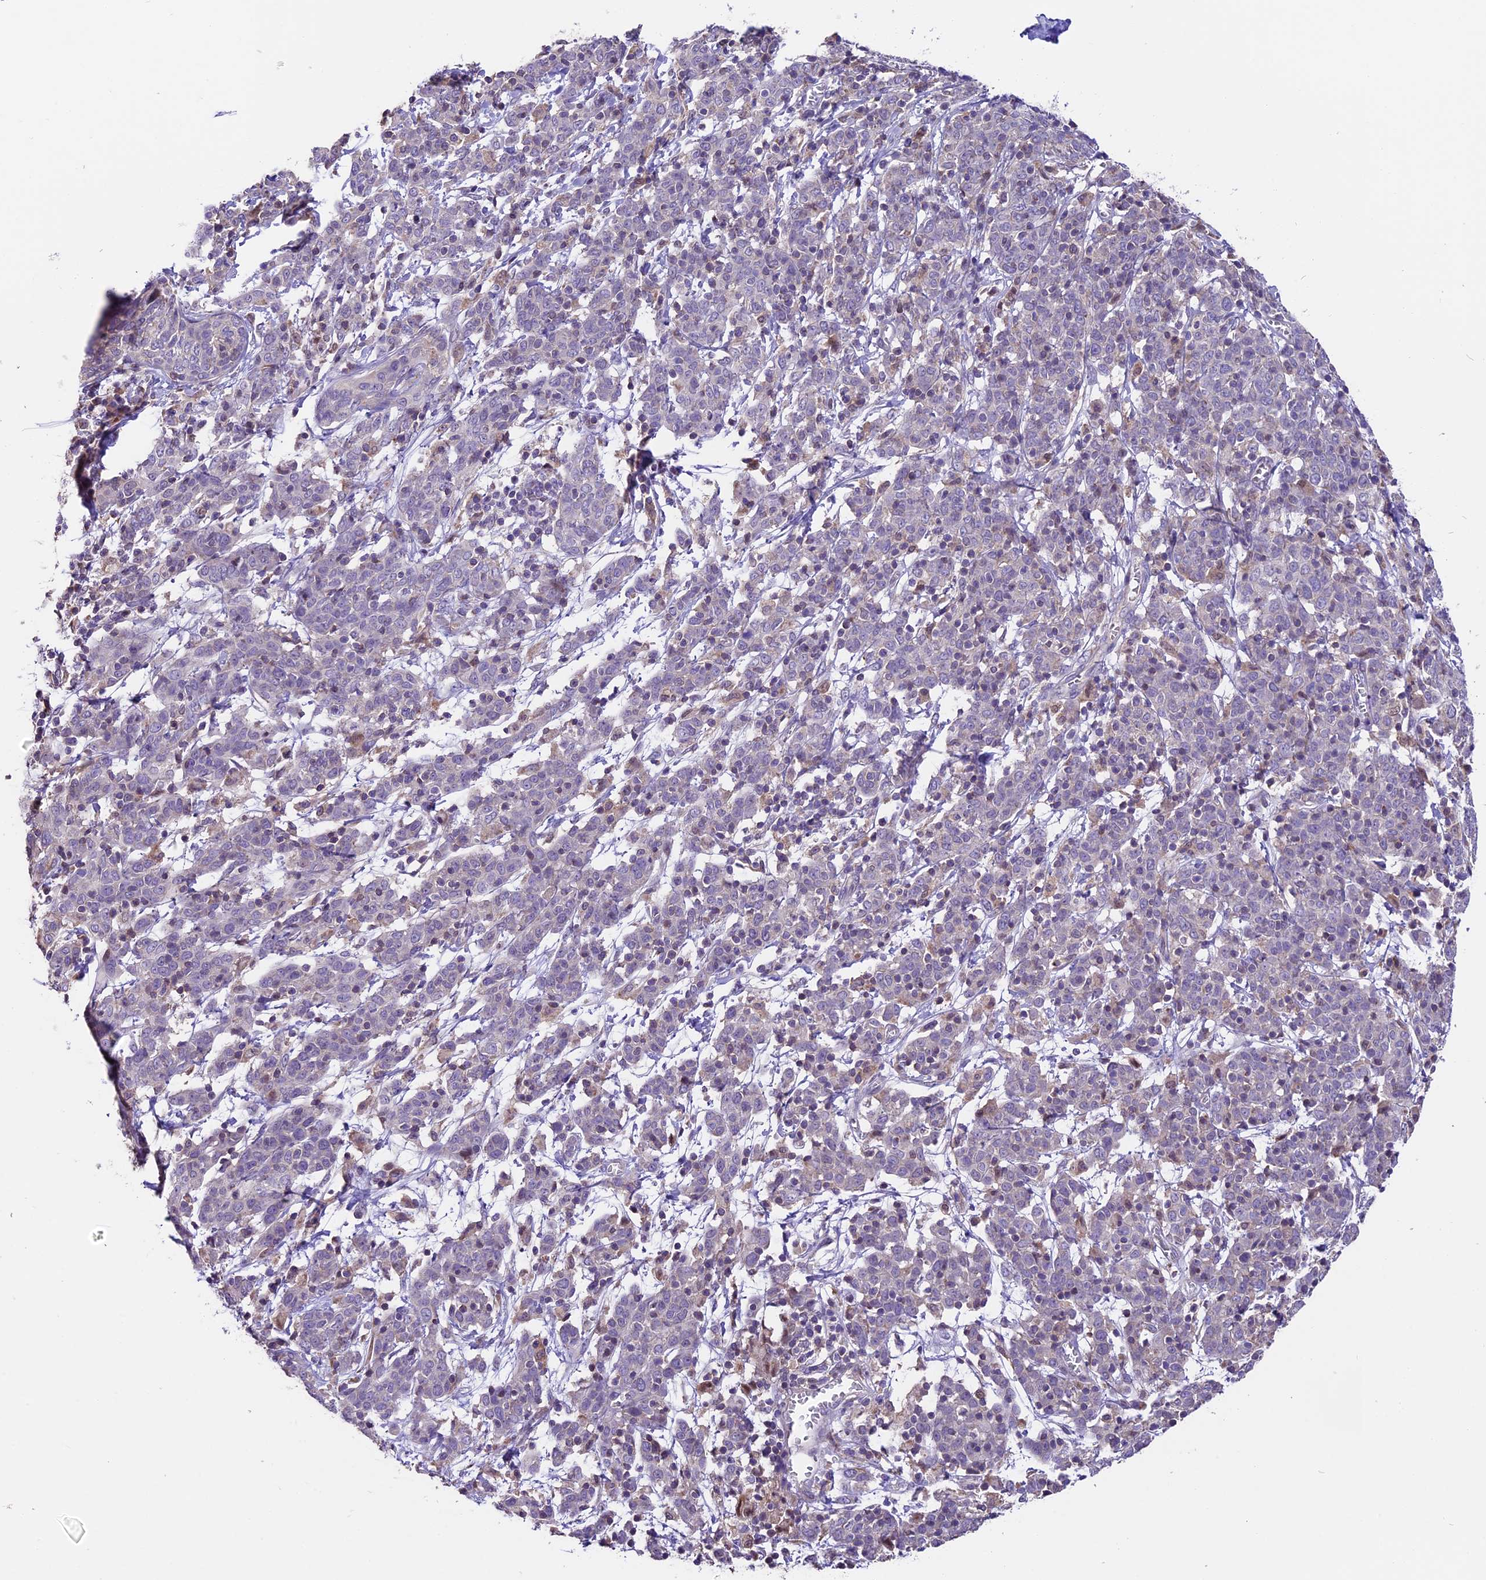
{"staining": {"intensity": "negative", "quantity": "none", "location": "none"}, "tissue": "cervical cancer", "cell_type": "Tumor cells", "image_type": "cancer", "snomed": [{"axis": "morphology", "description": "Squamous cell carcinoma, NOS"}, {"axis": "topography", "description": "Cervix"}], "caption": "Image shows no protein staining in tumor cells of squamous cell carcinoma (cervical) tissue.", "gene": "DDX28", "patient": {"sex": "female", "age": 67}}